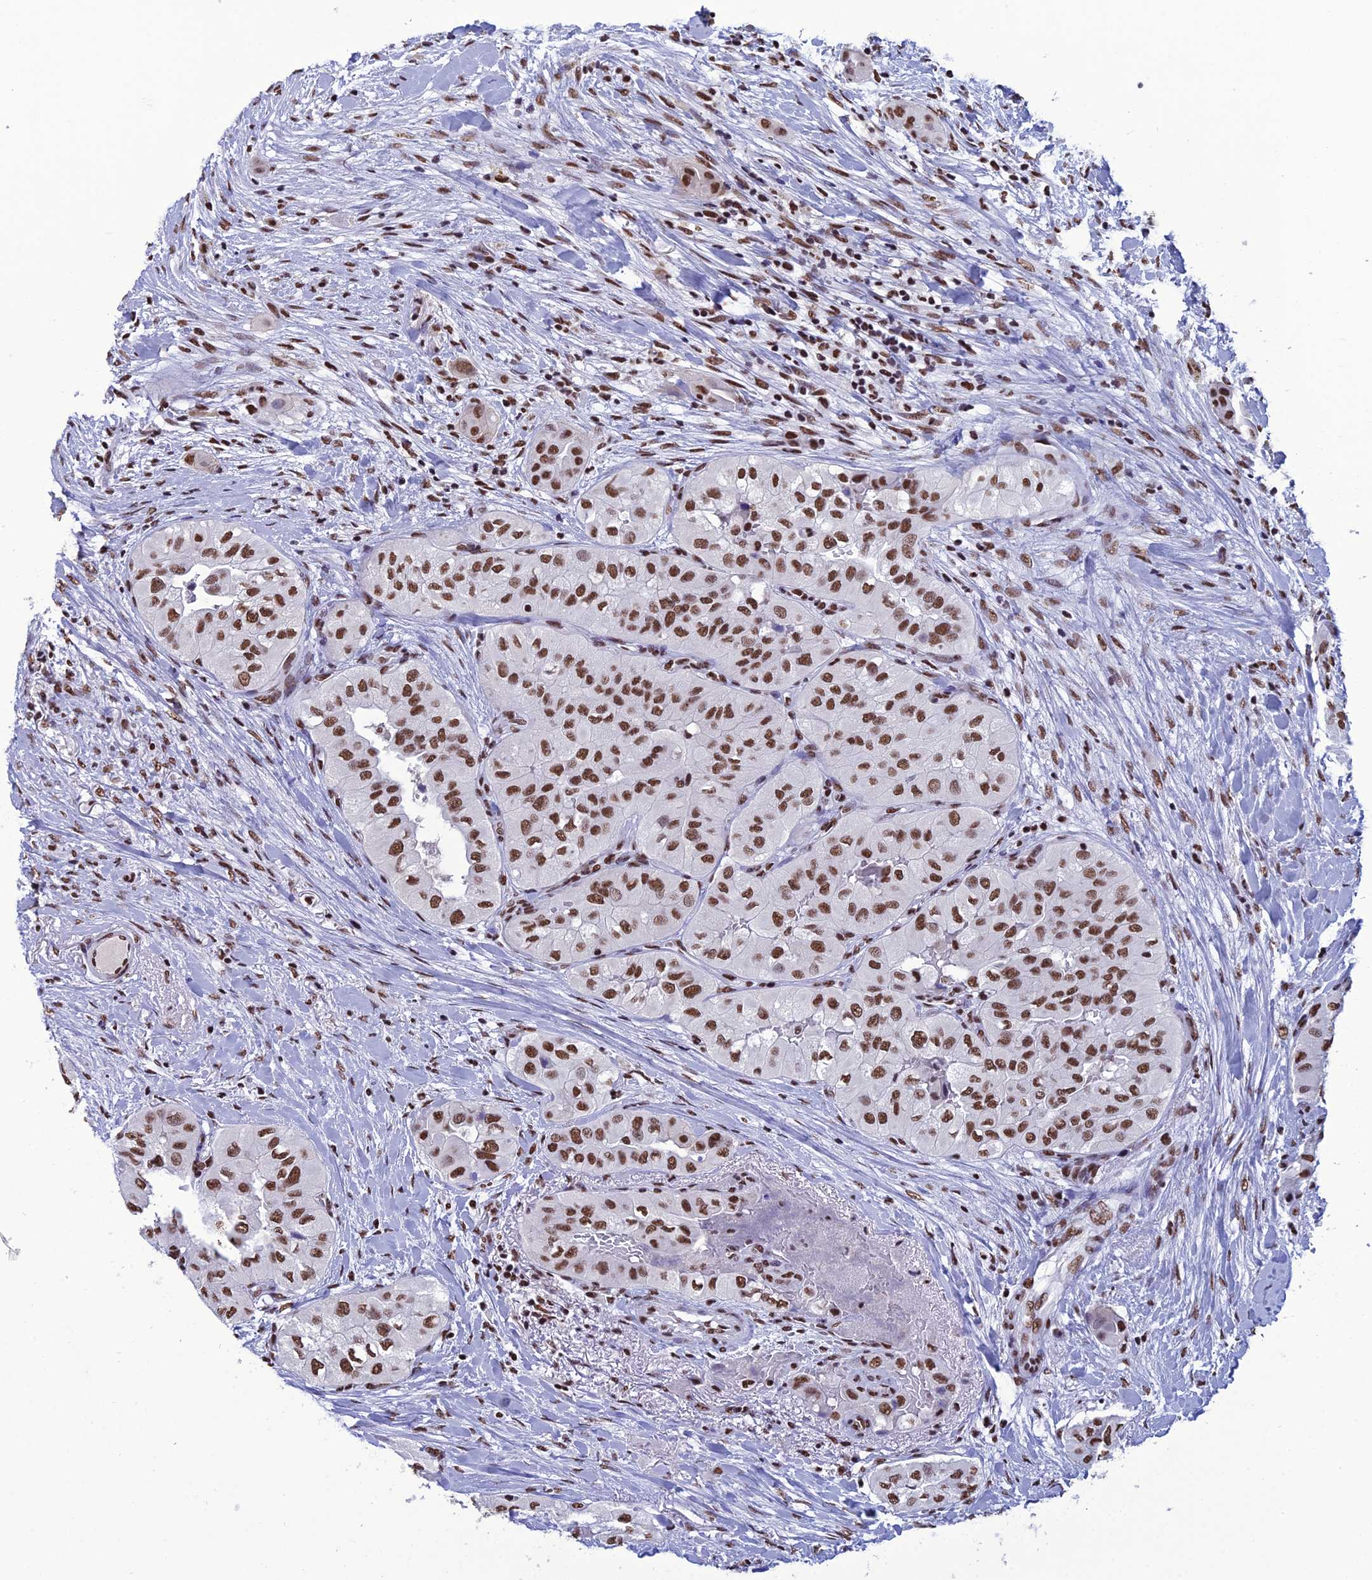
{"staining": {"intensity": "strong", "quantity": ">75%", "location": "nuclear"}, "tissue": "head and neck cancer", "cell_type": "Tumor cells", "image_type": "cancer", "snomed": [{"axis": "morphology", "description": "Adenocarcinoma, NOS"}, {"axis": "topography", "description": "Head-Neck"}], "caption": "High-power microscopy captured an immunohistochemistry (IHC) photomicrograph of head and neck cancer (adenocarcinoma), revealing strong nuclear positivity in about >75% of tumor cells. The protein of interest is shown in brown color, while the nuclei are stained blue.", "gene": "PRAMEF12", "patient": {"sex": "male", "age": 66}}